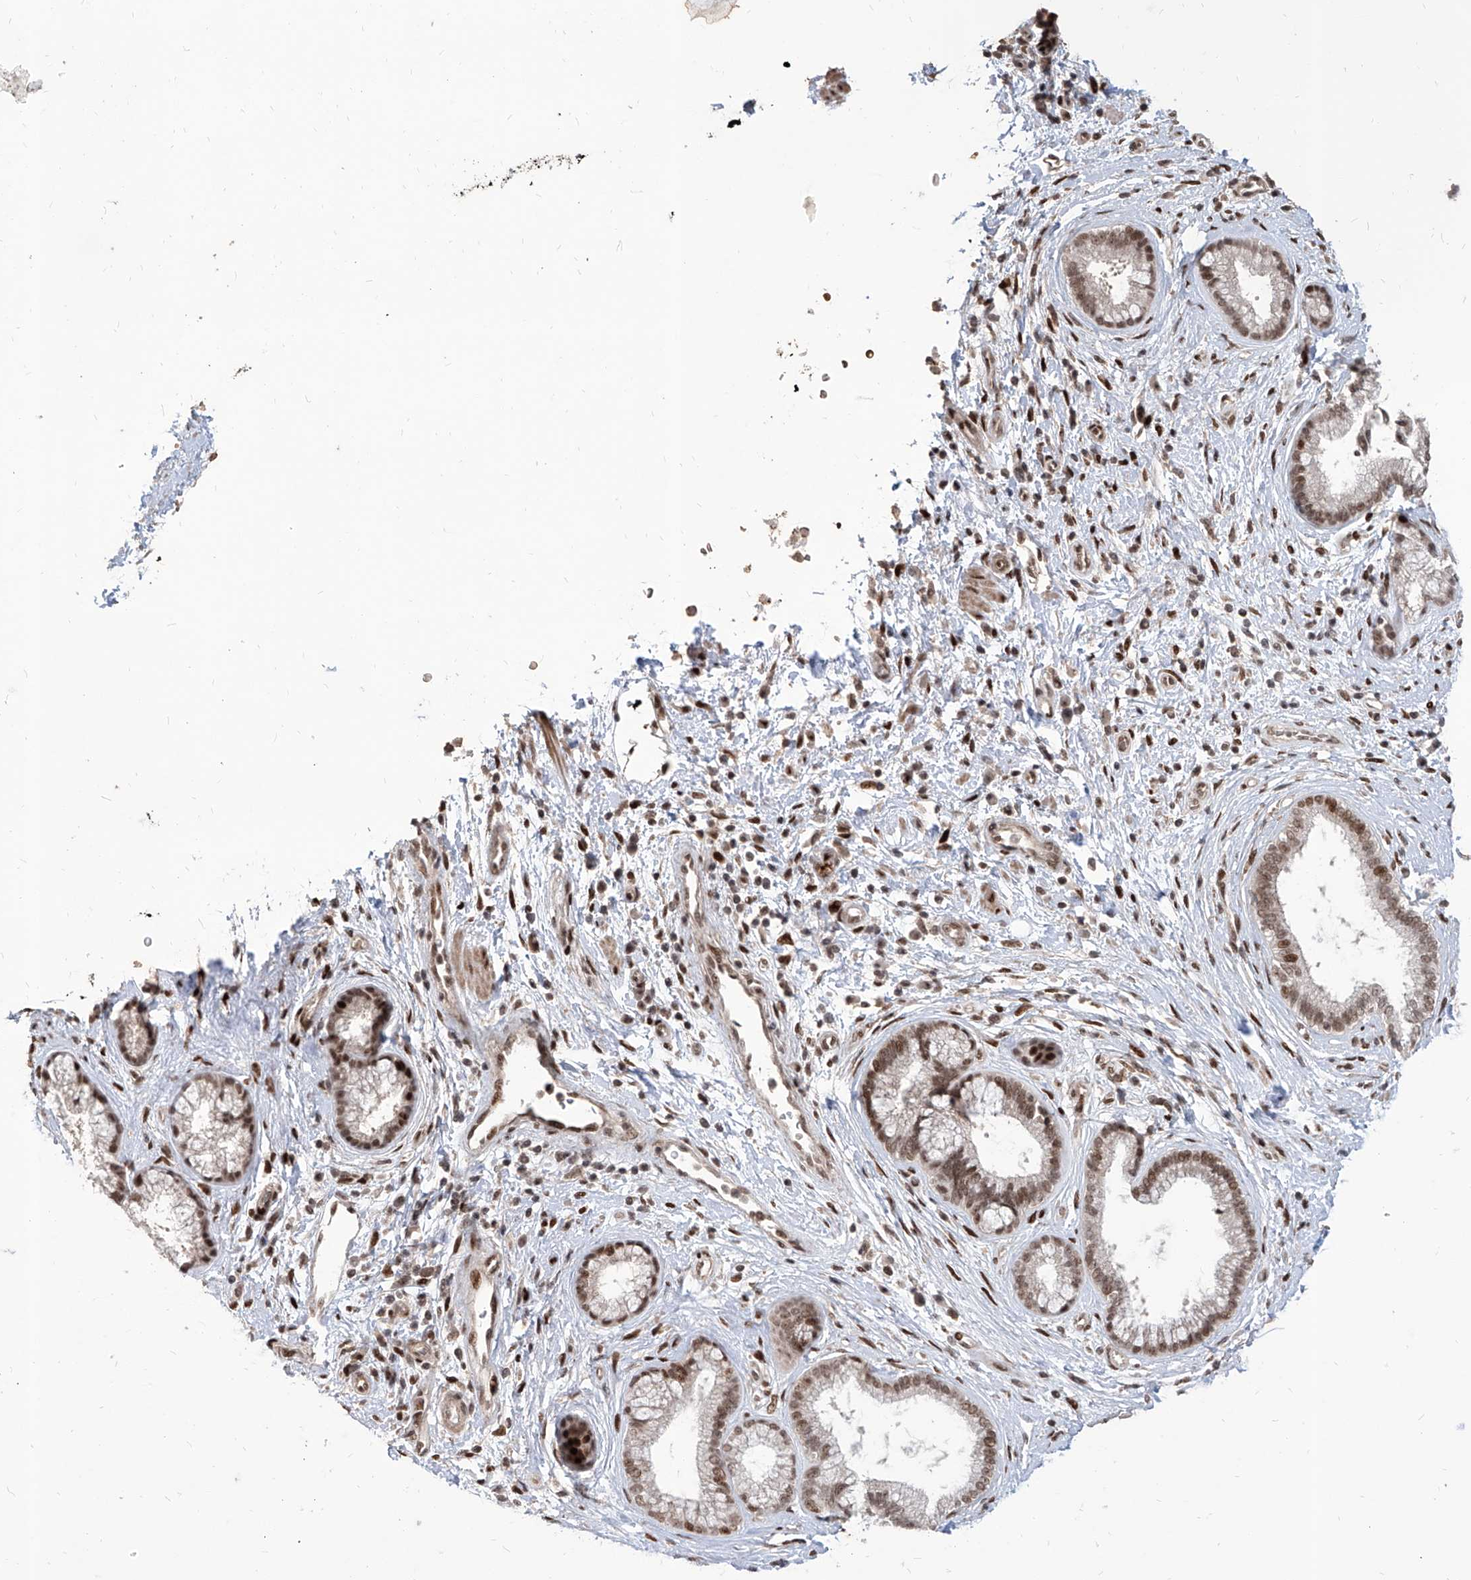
{"staining": {"intensity": "moderate", "quantity": ">75%", "location": "nuclear"}, "tissue": "pancreatic cancer", "cell_type": "Tumor cells", "image_type": "cancer", "snomed": [{"axis": "morphology", "description": "Adenocarcinoma, NOS"}, {"axis": "topography", "description": "Pancreas"}], "caption": "IHC (DAB (3,3'-diaminobenzidine)) staining of pancreatic adenocarcinoma shows moderate nuclear protein expression in about >75% of tumor cells. The protein of interest is shown in brown color, while the nuclei are stained blue.", "gene": "IRF2", "patient": {"sex": "female", "age": 73}}